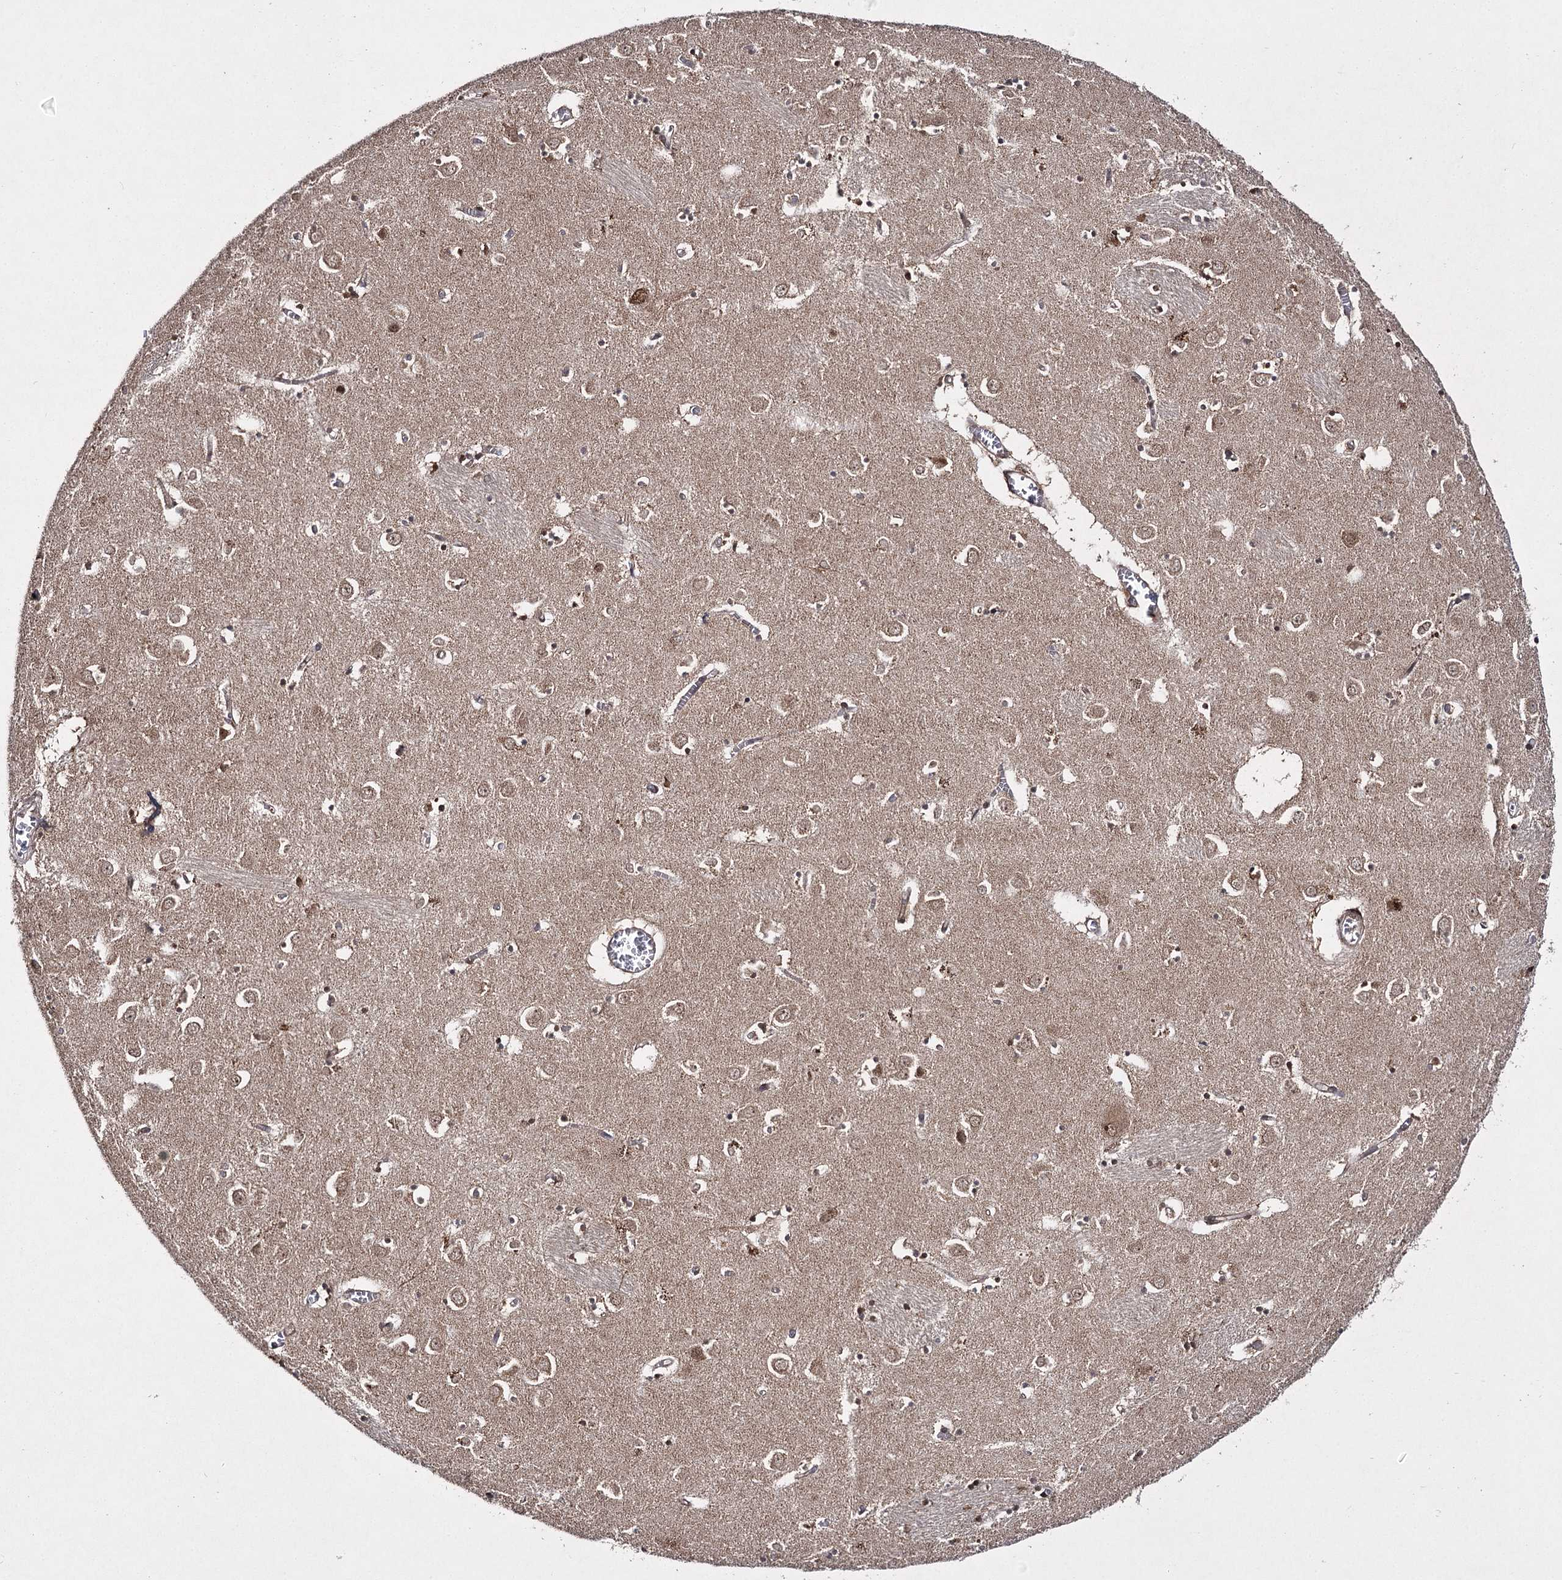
{"staining": {"intensity": "moderate", "quantity": "25%-75%", "location": "cytoplasmic/membranous,nuclear"}, "tissue": "caudate", "cell_type": "Glial cells", "image_type": "normal", "snomed": [{"axis": "morphology", "description": "Normal tissue, NOS"}, {"axis": "topography", "description": "Lateral ventricle wall"}], "caption": "The image reveals staining of unremarkable caudate, revealing moderate cytoplasmic/membranous,nuclear protein positivity (brown color) within glial cells.", "gene": "TRNT1", "patient": {"sex": "male", "age": 70}}